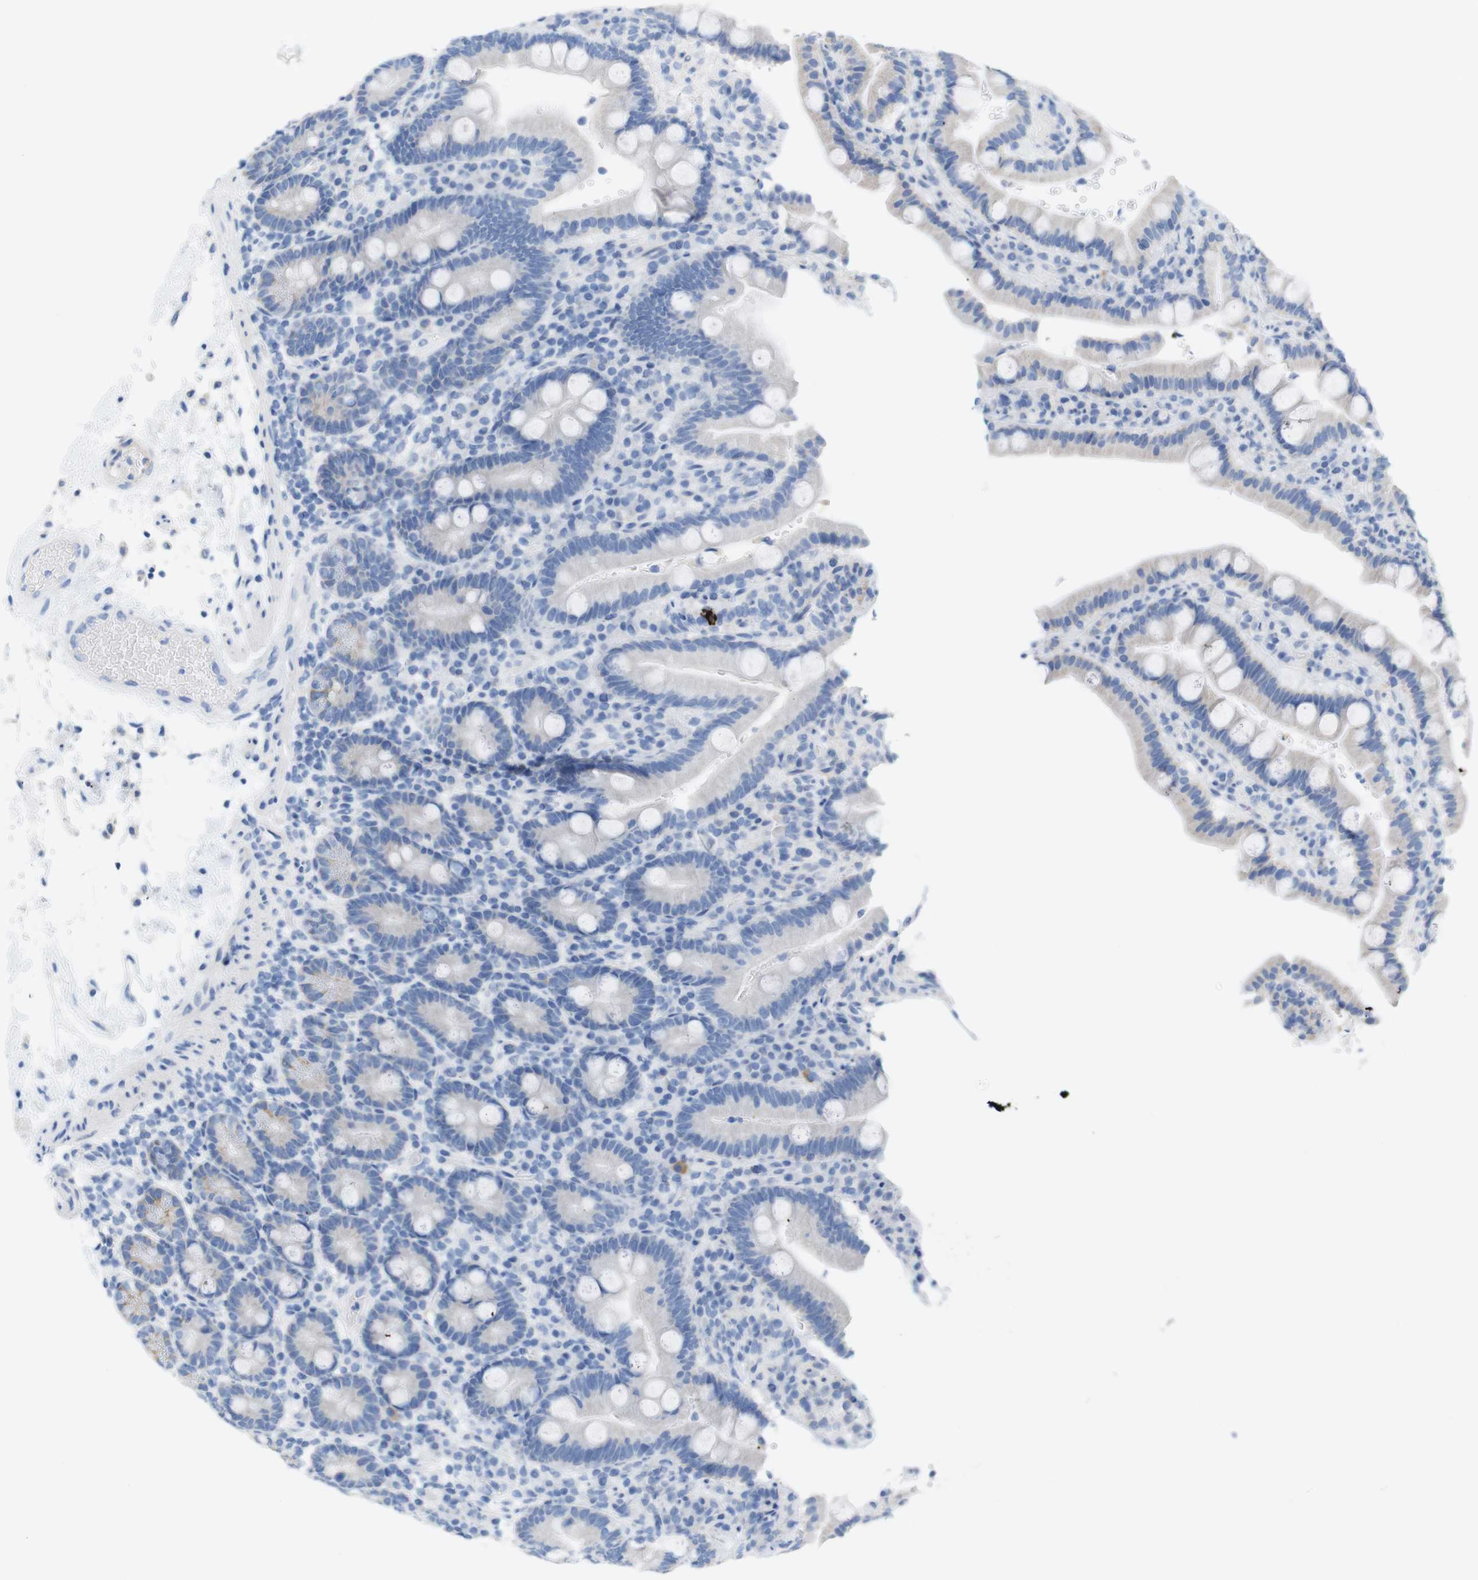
{"staining": {"intensity": "negative", "quantity": "none", "location": "none"}, "tissue": "duodenum", "cell_type": "Glandular cells", "image_type": "normal", "snomed": [{"axis": "morphology", "description": "Normal tissue, NOS"}, {"axis": "topography", "description": "Small intestine, NOS"}], "caption": "Histopathology image shows no significant protein staining in glandular cells of benign duodenum.", "gene": "LAG3", "patient": {"sex": "female", "age": 71}}